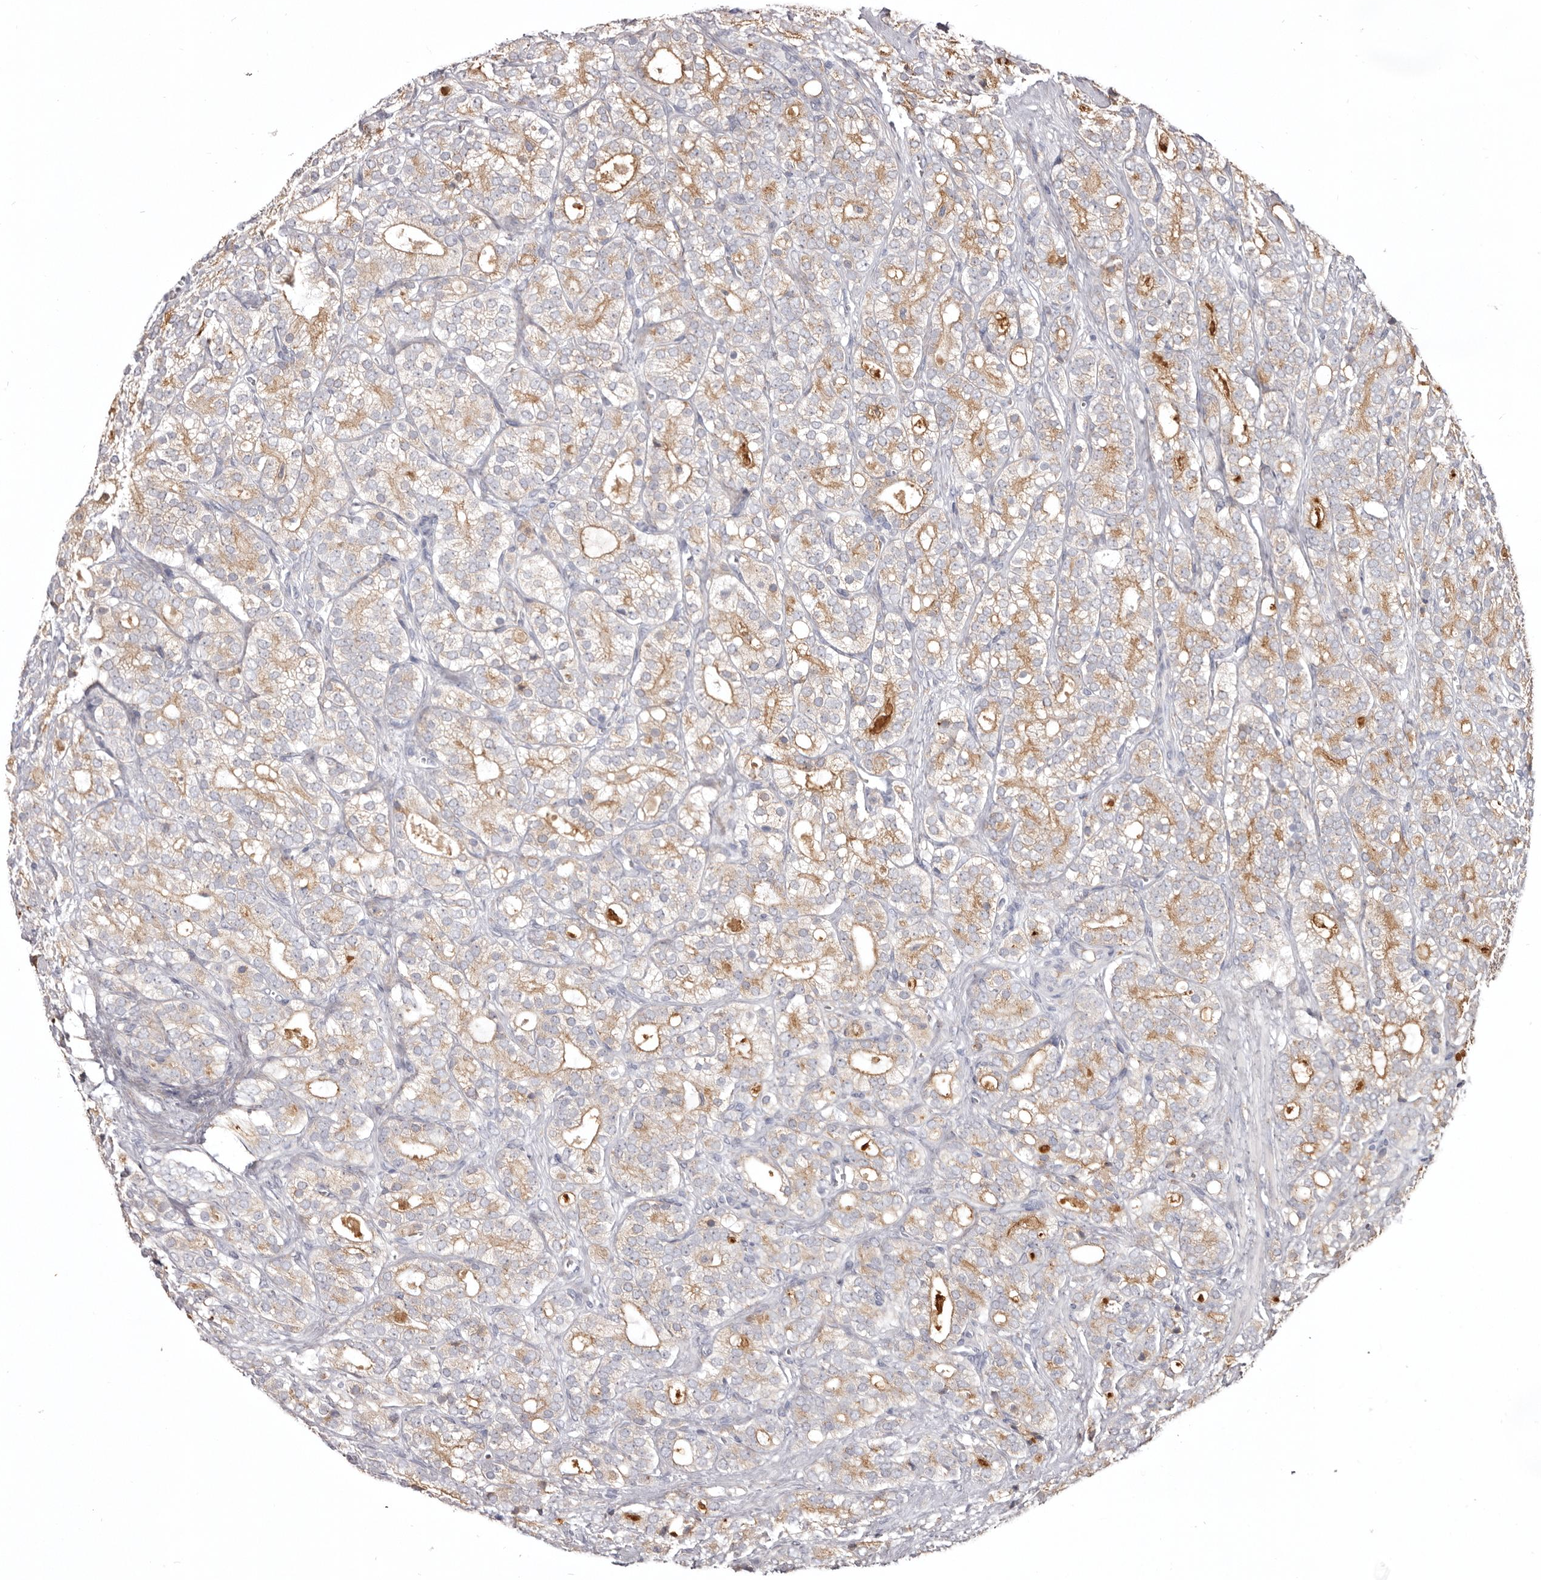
{"staining": {"intensity": "moderate", "quantity": "<25%", "location": "cytoplasmic/membranous"}, "tissue": "prostate cancer", "cell_type": "Tumor cells", "image_type": "cancer", "snomed": [{"axis": "morphology", "description": "Adenocarcinoma, High grade"}, {"axis": "topography", "description": "Prostate"}], "caption": "Human prostate cancer stained for a protein (brown) exhibits moderate cytoplasmic/membranous positive expression in approximately <25% of tumor cells.", "gene": "NENF", "patient": {"sex": "male", "age": 57}}